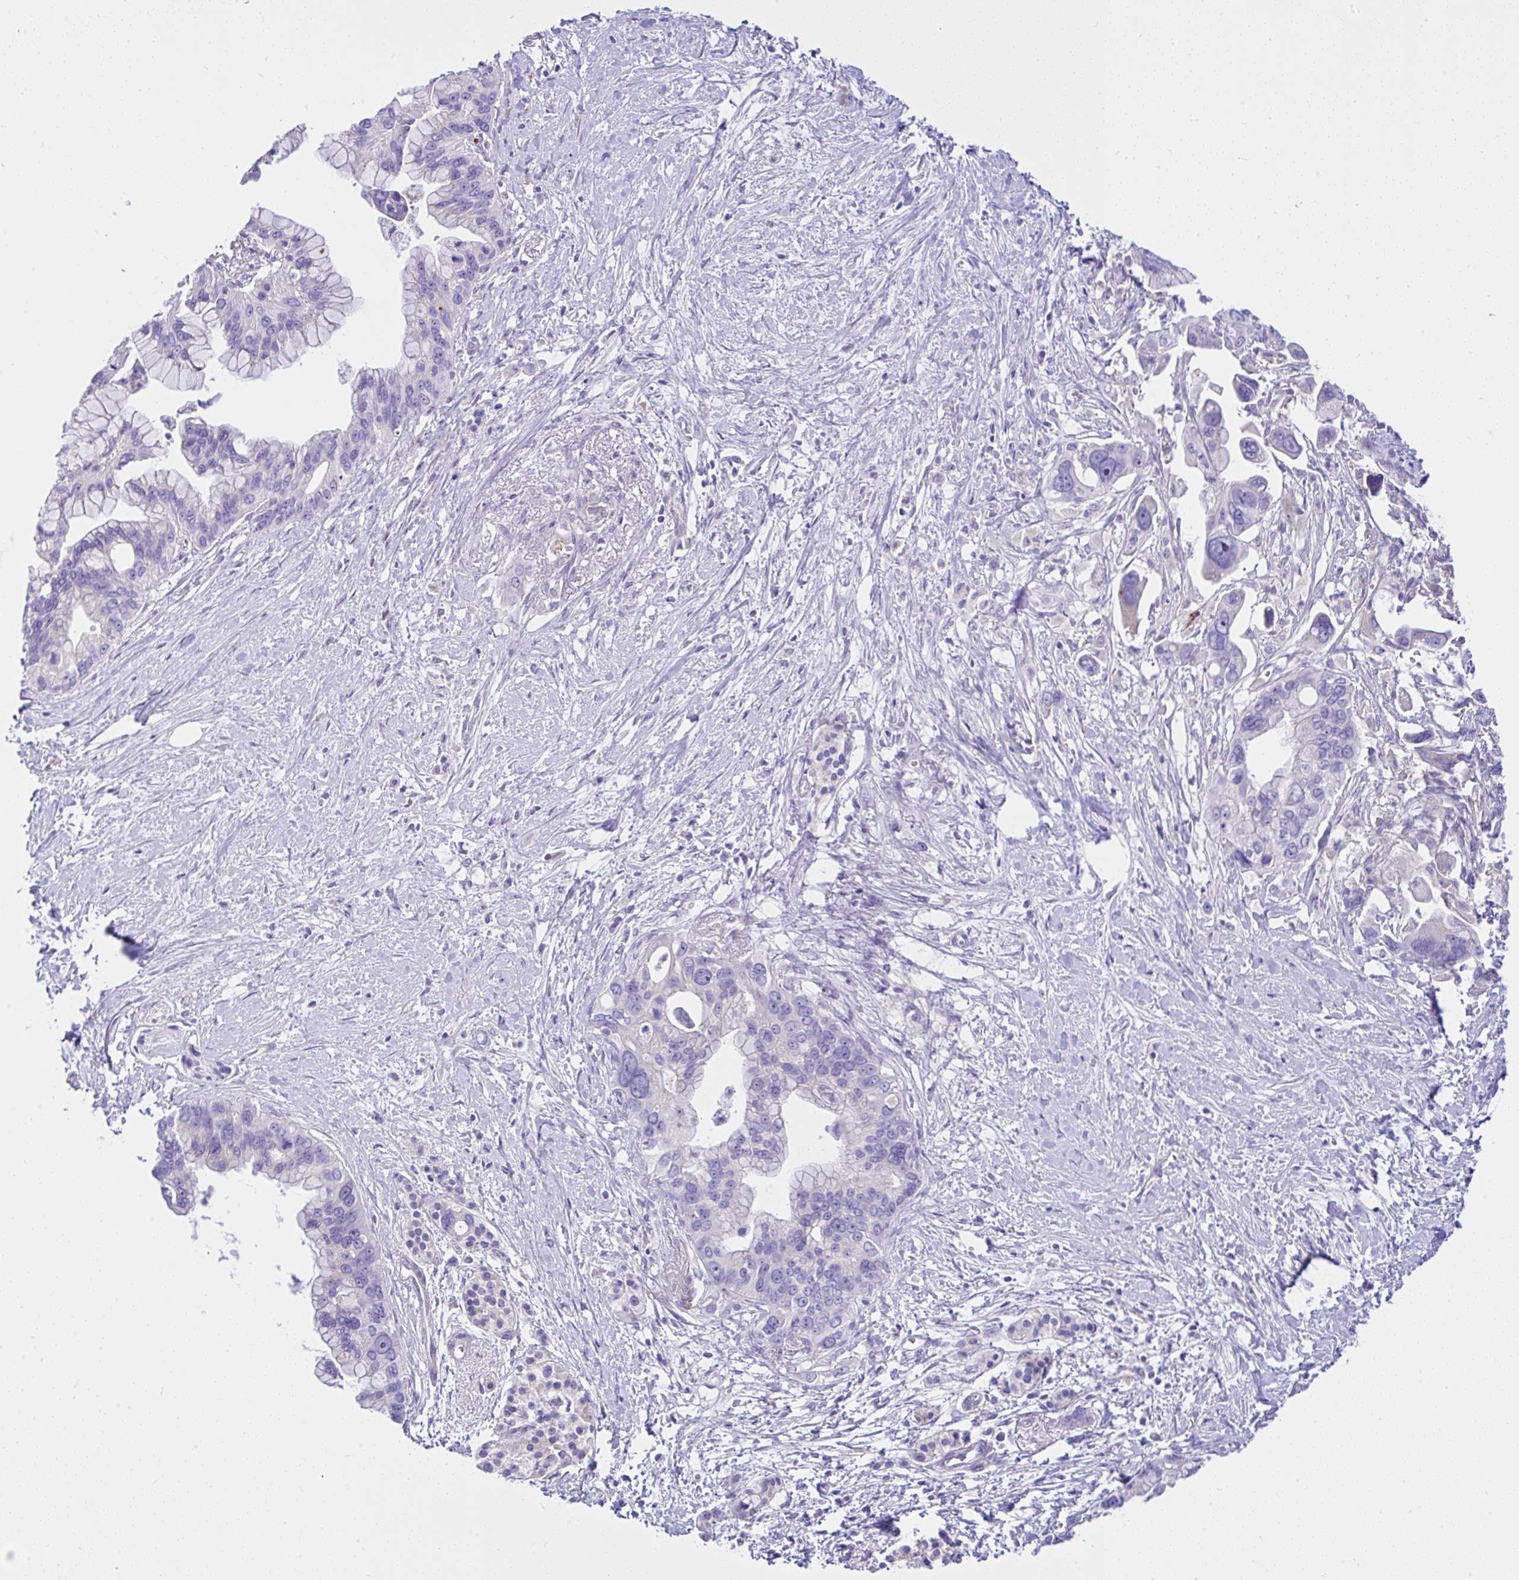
{"staining": {"intensity": "negative", "quantity": "none", "location": "none"}, "tissue": "pancreatic cancer", "cell_type": "Tumor cells", "image_type": "cancer", "snomed": [{"axis": "morphology", "description": "Adenocarcinoma, NOS"}, {"axis": "topography", "description": "Pancreas"}], "caption": "IHC of pancreatic cancer (adenocarcinoma) displays no positivity in tumor cells.", "gene": "CCDC142", "patient": {"sex": "female", "age": 83}}